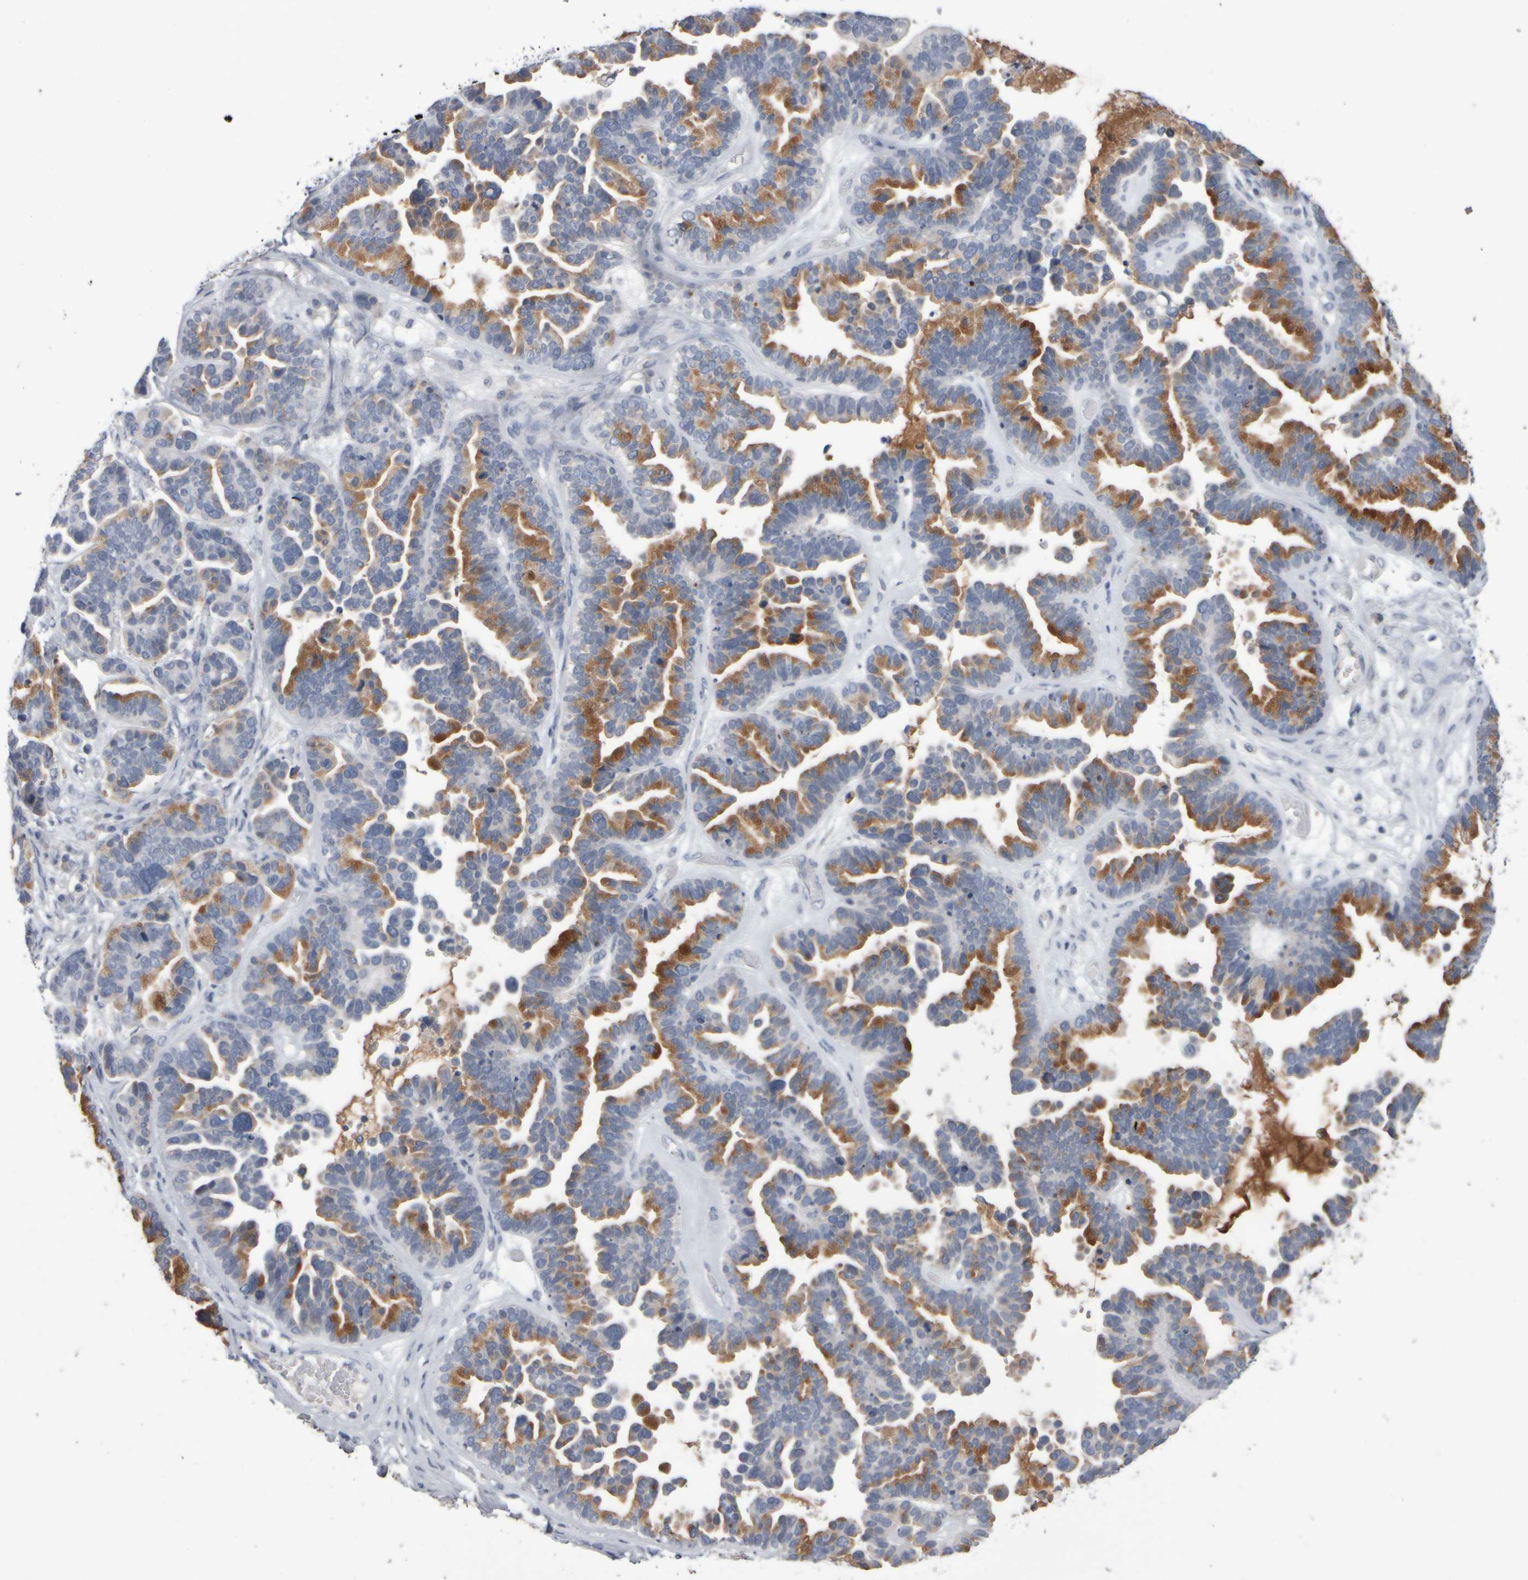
{"staining": {"intensity": "moderate", "quantity": ">75%", "location": "cytoplasmic/membranous"}, "tissue": "ovarian cancer", "cell_type": "Tumor cells", "image_type": "cancer", "snomed": [{"axis": "morphology", "description": "Cystadenocarcinoma, serous, NOS"}, {"axis": "topography", "description": "Ovary"}], "caption": "Brown immunohistochemical staining in human ovarian cancer displays moderate cytoplasmic/membranous positivity in approximately >75% of tumor cells.", "gene": "EPHX2", "patient": {"sex": "female", "age": 56}}